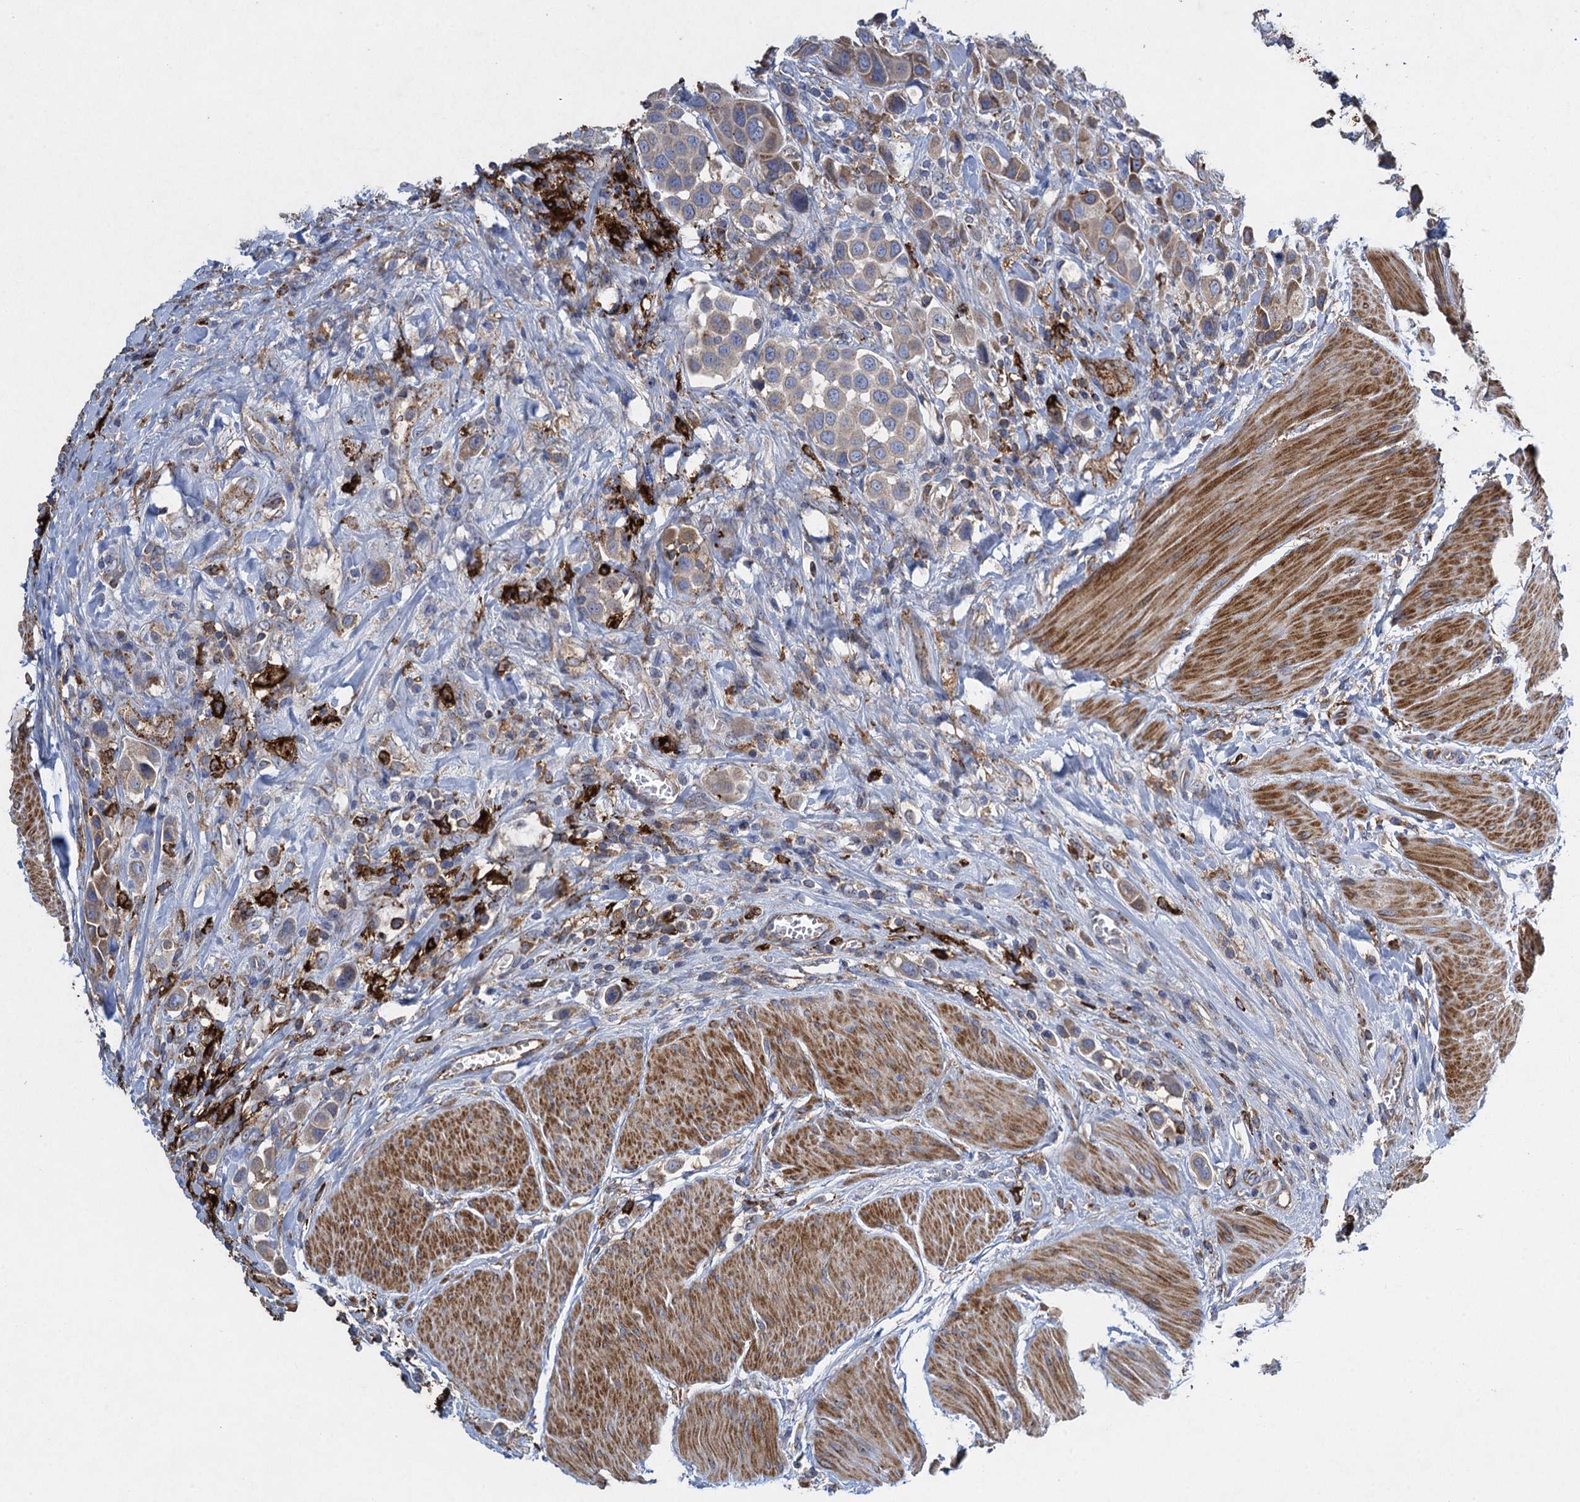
{"staining": {"intensity": "weak", "quantity": ">75%", "location": "cytoplasmic/membranous"}, "tissue": "urothelial cancer", "cell_type": "Tumor cells", "image_type": "cancer", "snomed": [{"axis": "morphology", "description": "Urothelial carcinoma, High grade"}, {"axis": "topography", "description": "Urinary bladder"}], "caption": "Tumor cells demonstrate low levels of weak cytoplasmic/membranous staining in about >75% of cells in urothelial cancer.", "gene": "TXNDC11", "patient": {"sex": "male", "age": 50}}